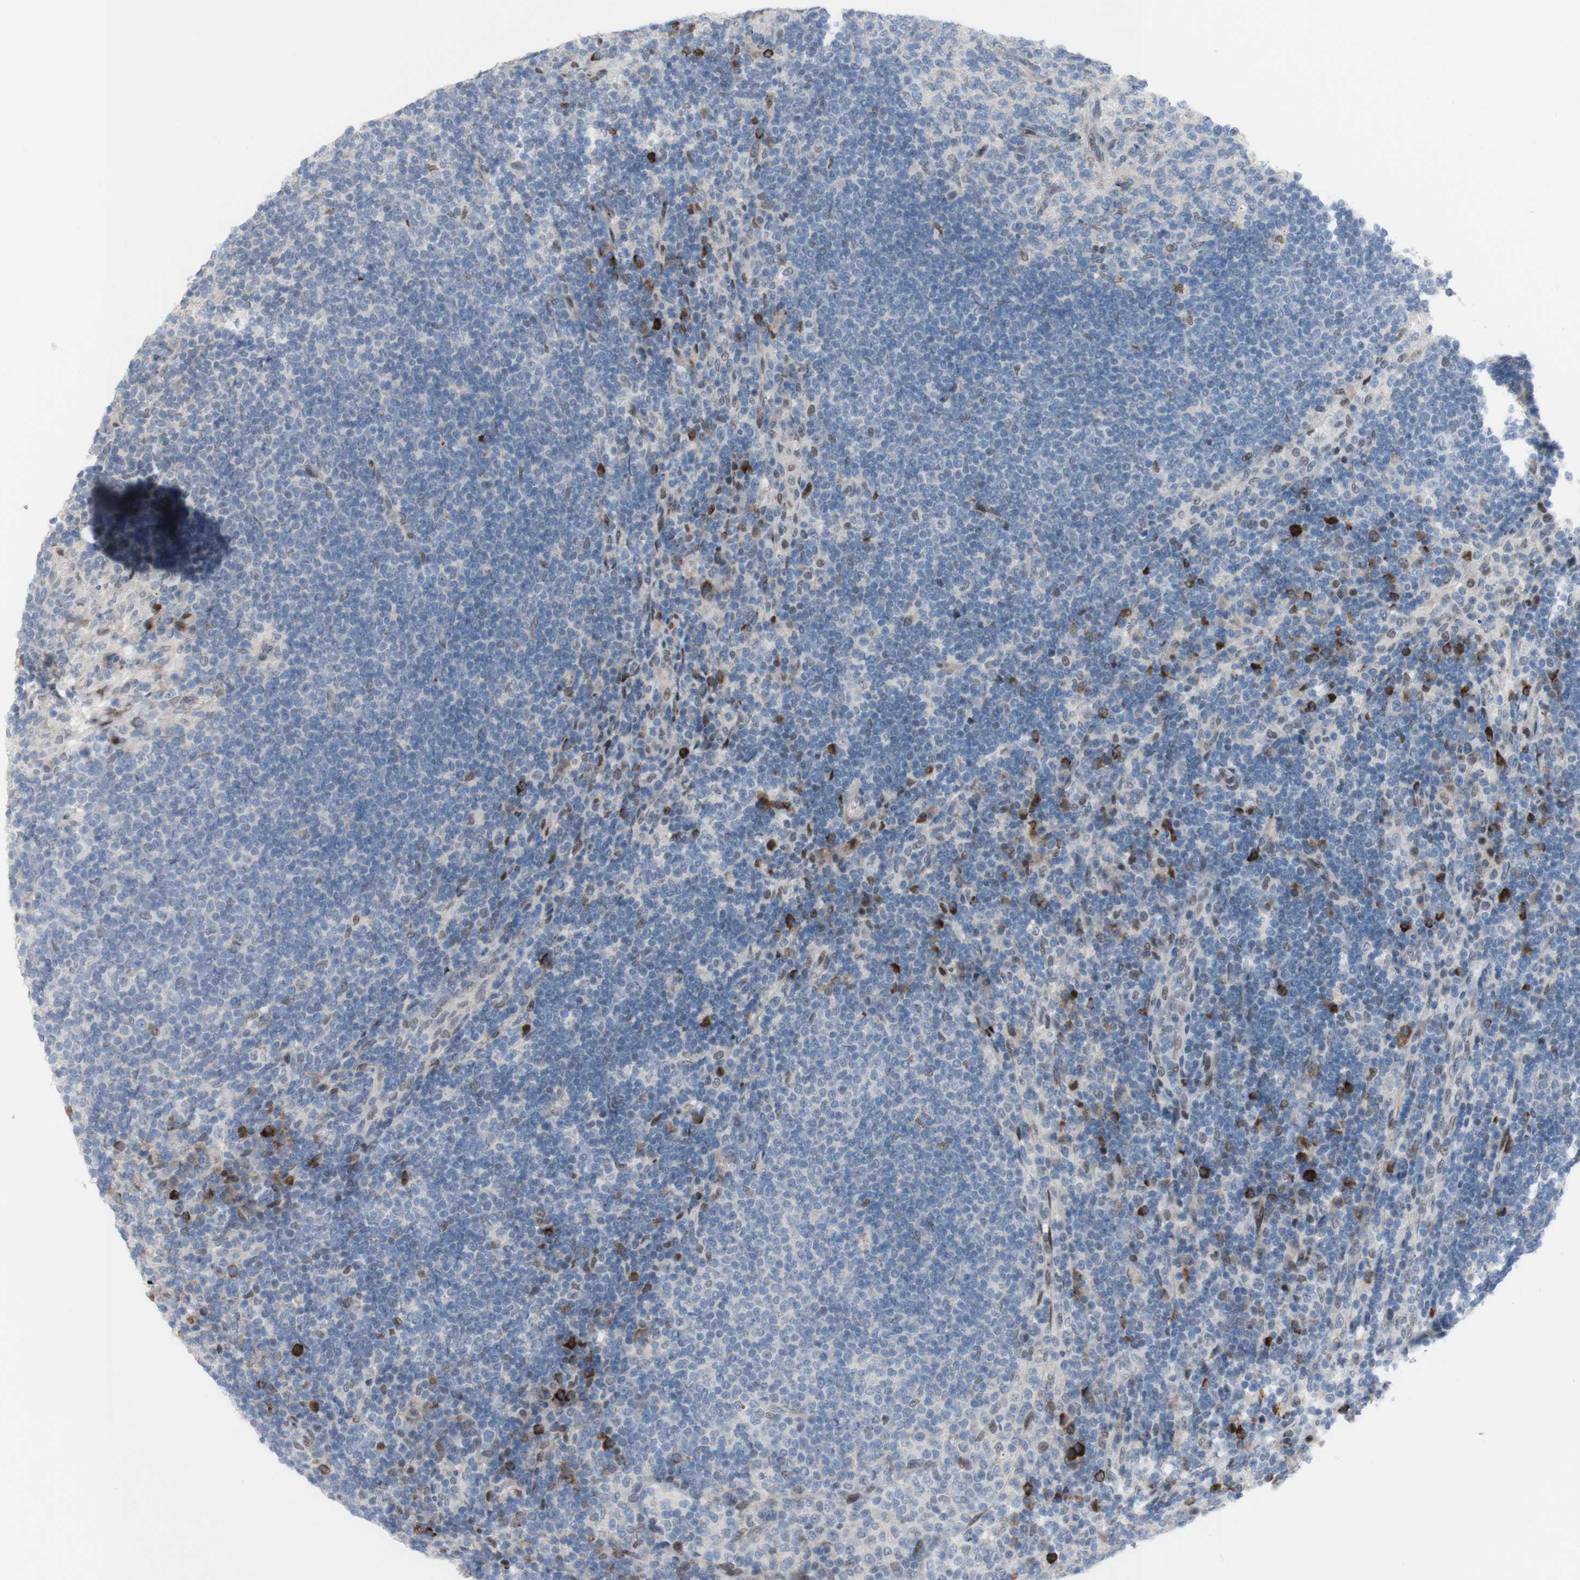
{"staining": {"intensity": "negative", "quantity": "none", "location": "none"}, "tissue": "lymph node", "cell_type": "Germinal center cells", "image_type": "normal", "snomed": [{"axis": "morphology", "description": "Normal tissue, NOS"}, {"axis": "topography", "description": "Lymph node"}], "caption": "IHC histopathology image of unremarkable lymph node: lymph node stained with DAB (3,3'-diaminobenzidine) displays no significant protein positivity in germinal center cells.", "gene": "PHTF2", "patient": {"sex": "female", "age": 53}}